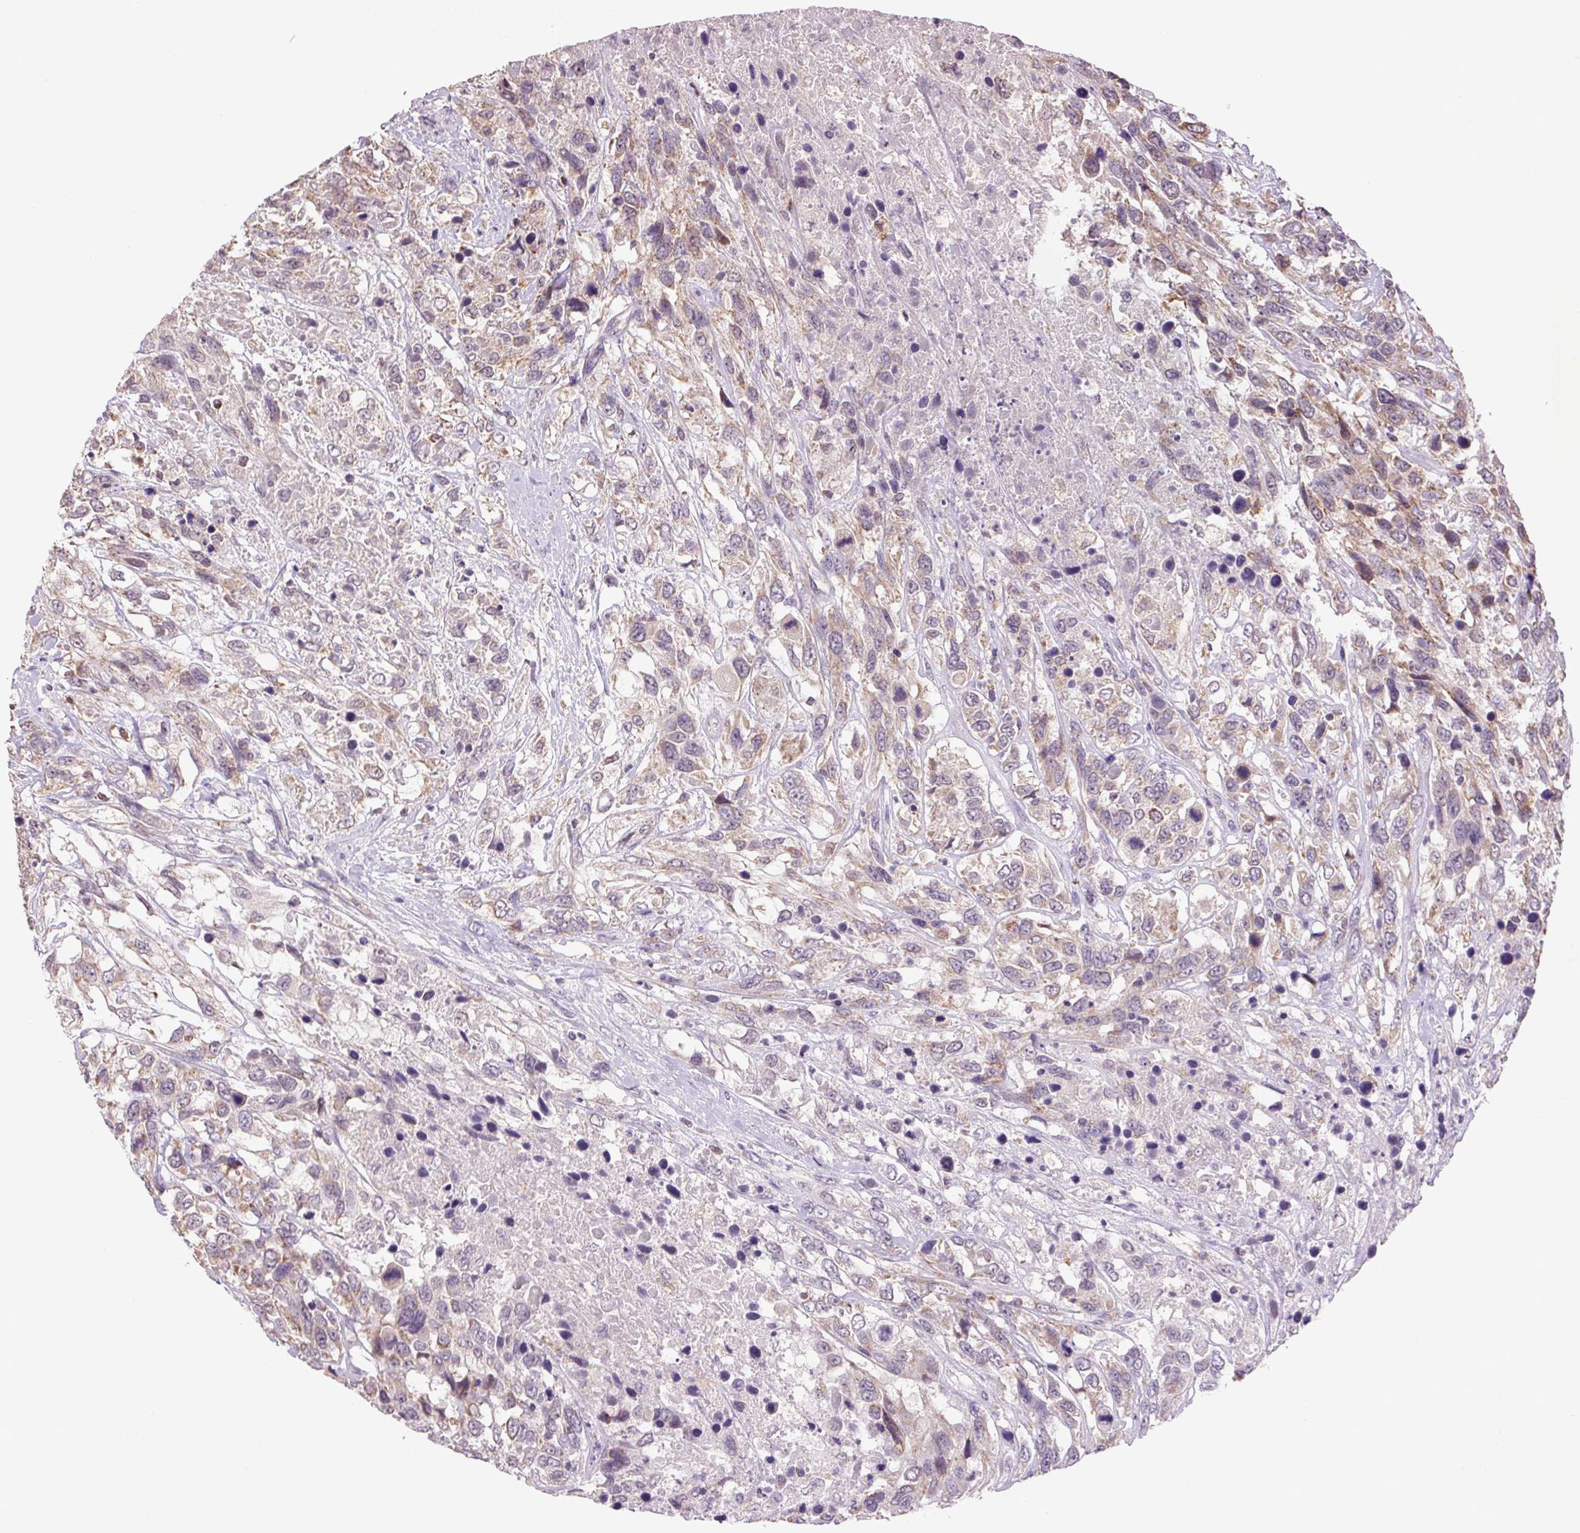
{"staining": {"intensity": "weak", "quantity": ">75%", "location": "cytoplasmic/membranous"}, "tissue": "urothelial cancer", "cell_type": "Tumor cells", "image_type": "cancer", "snomed": [{"axis": "morphology", "description": "Urothelial carcinoma, High grade"}, {"axis": "topography", "description": "Urinary bladder"}], "caption": "Immunohistochemical staining of urothelial carcinoma (high-grade) displays weak cytoplasmic/membranous protein staining in about >75% of tumor cells. (DAB = brown stain, brightfield microscopy at high magnification).", "gene": "SGF29", "patient": {"sex": "female", "age": 70}}